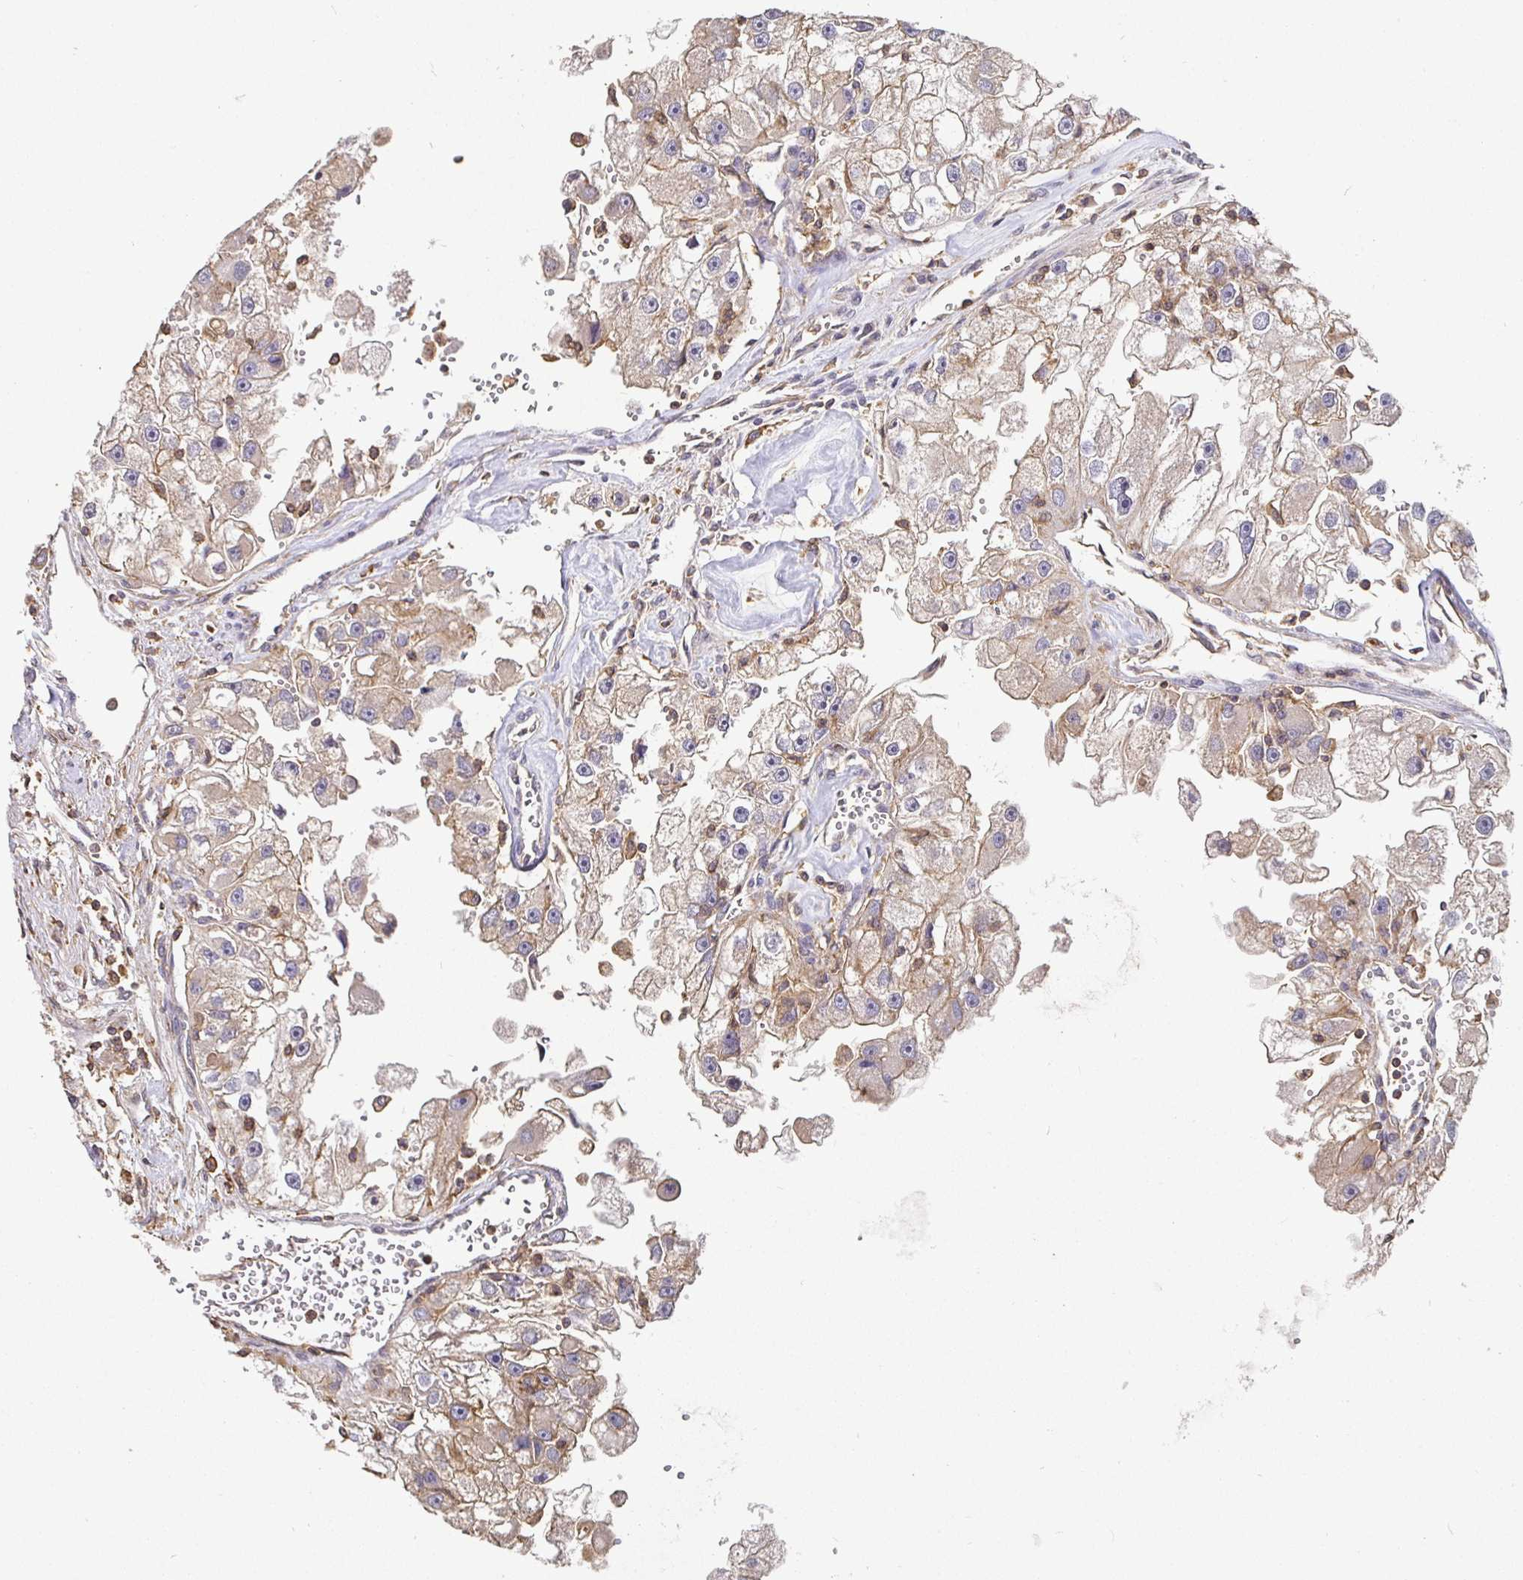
{"staining": {"intensity": "weak", "quantity": "25%-75%", "location": "cytoplasmic/membranous"}, "tissue": "renal cancer", "cell_type": "Tumor cells", "image_type": "cancer", "snomed": [{"axis": "morphology", "description": "Adenocarcinoma, NOS"}, {"axis": "topography", "description": "Kidney"}], "caption": "Protein expression analysis of adenocarcinoma (renal) shows weak cytoplasmic/membranous staining in about 25%-75% of tumor cells.", "gene": "C1QTNF7", "patient": {"sex": "male", "age": 63}}